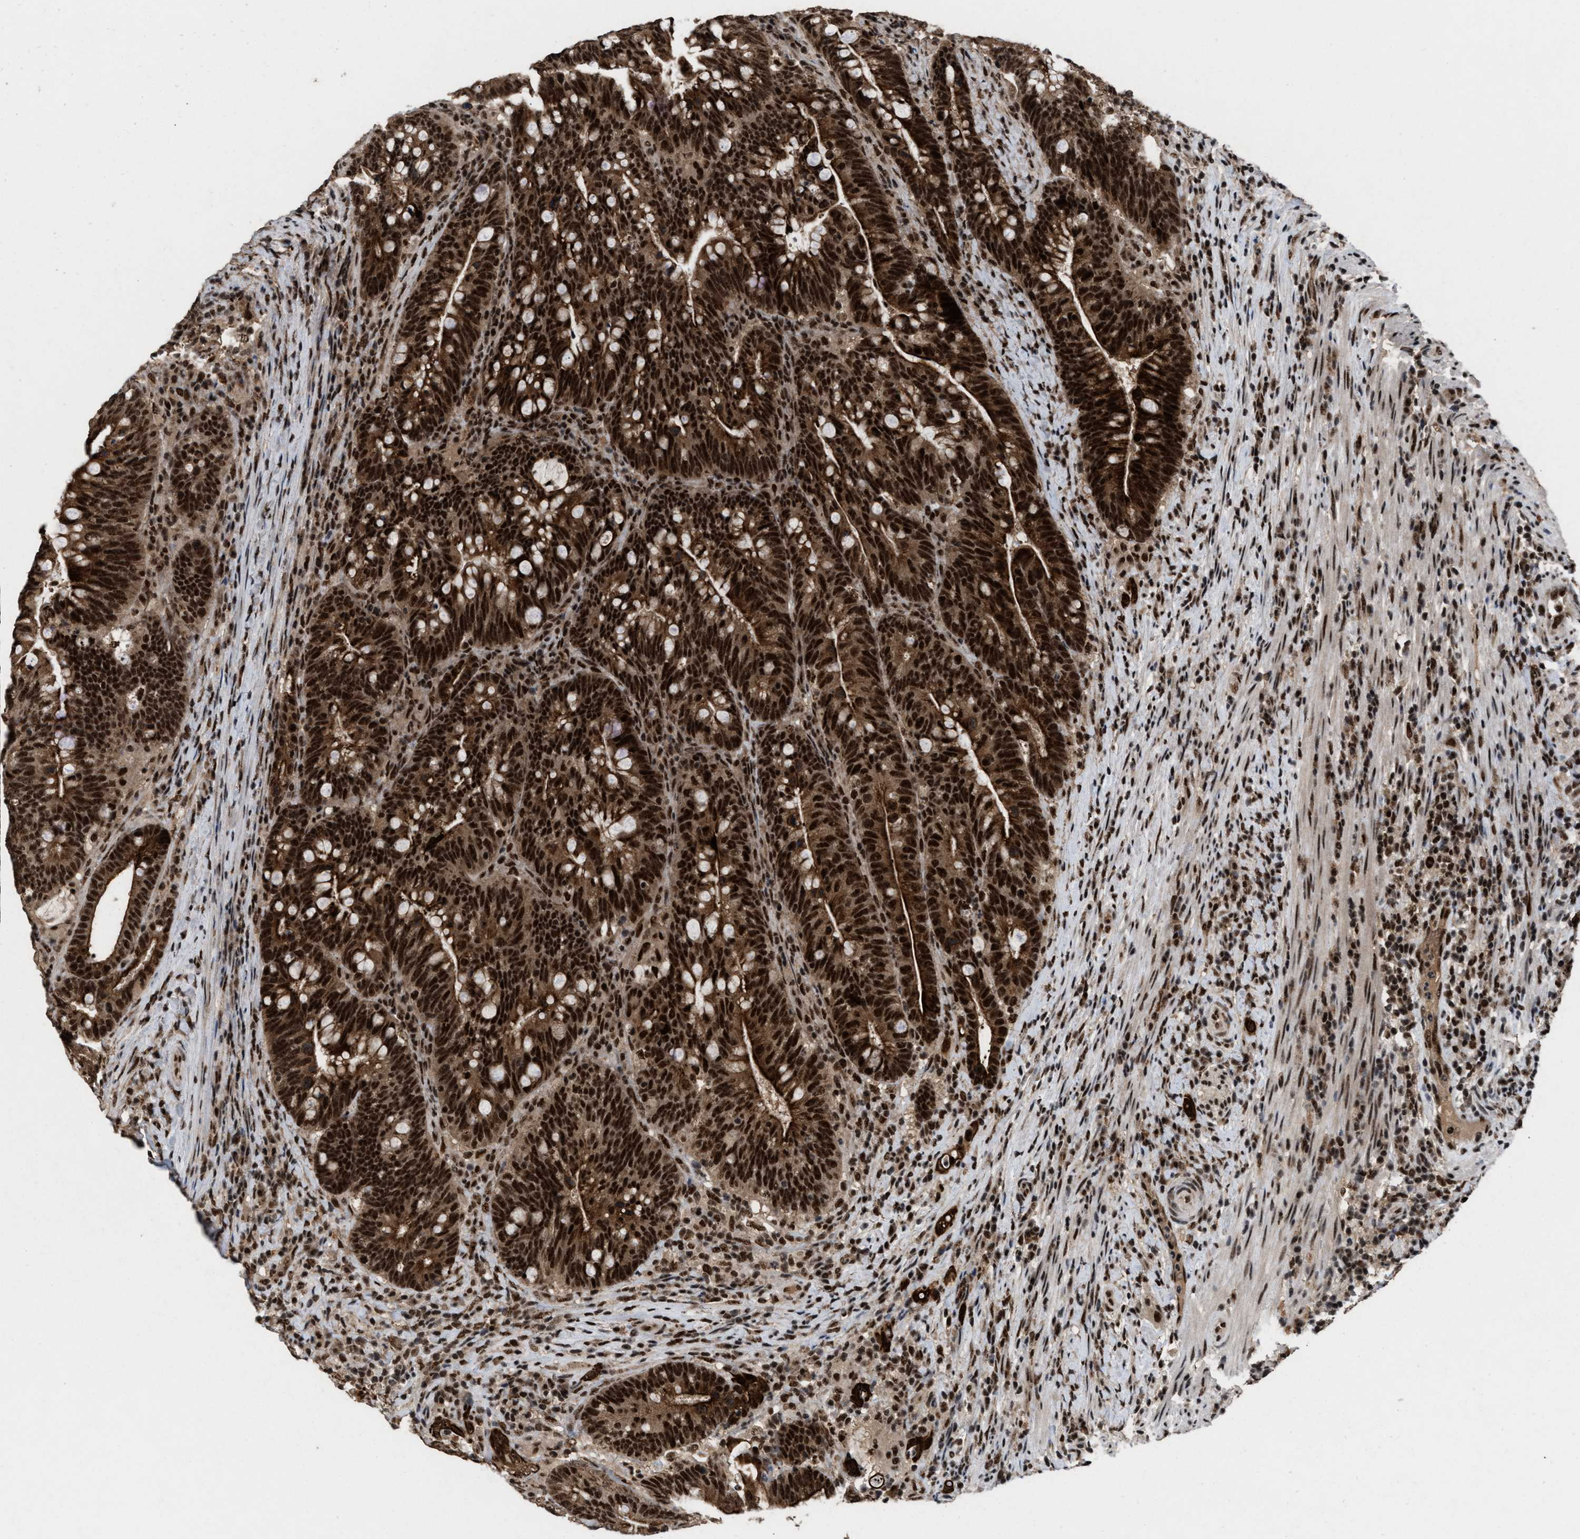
{"staining": {"intensity": "strong", "quantity": ">75%", "location": "cytoplasmic/membranous,nuclear"}, "tissue": "colorectal cancer", "cell_type": "Tumor cells", "image_type": "cancer", "snomed": [{"axis": "morphology", "description": "Adenocarcinoma, NOS"}, {"axis": "topography", "description": "Colon"}], "caption": "Tumor cells display high levels of strong cytoplasmic/membranous and nuclear staining in about >75% of cells in human colorectal cancer.", "gene": "PRPF4", "patient": {"sex": "female", "age": 66}}